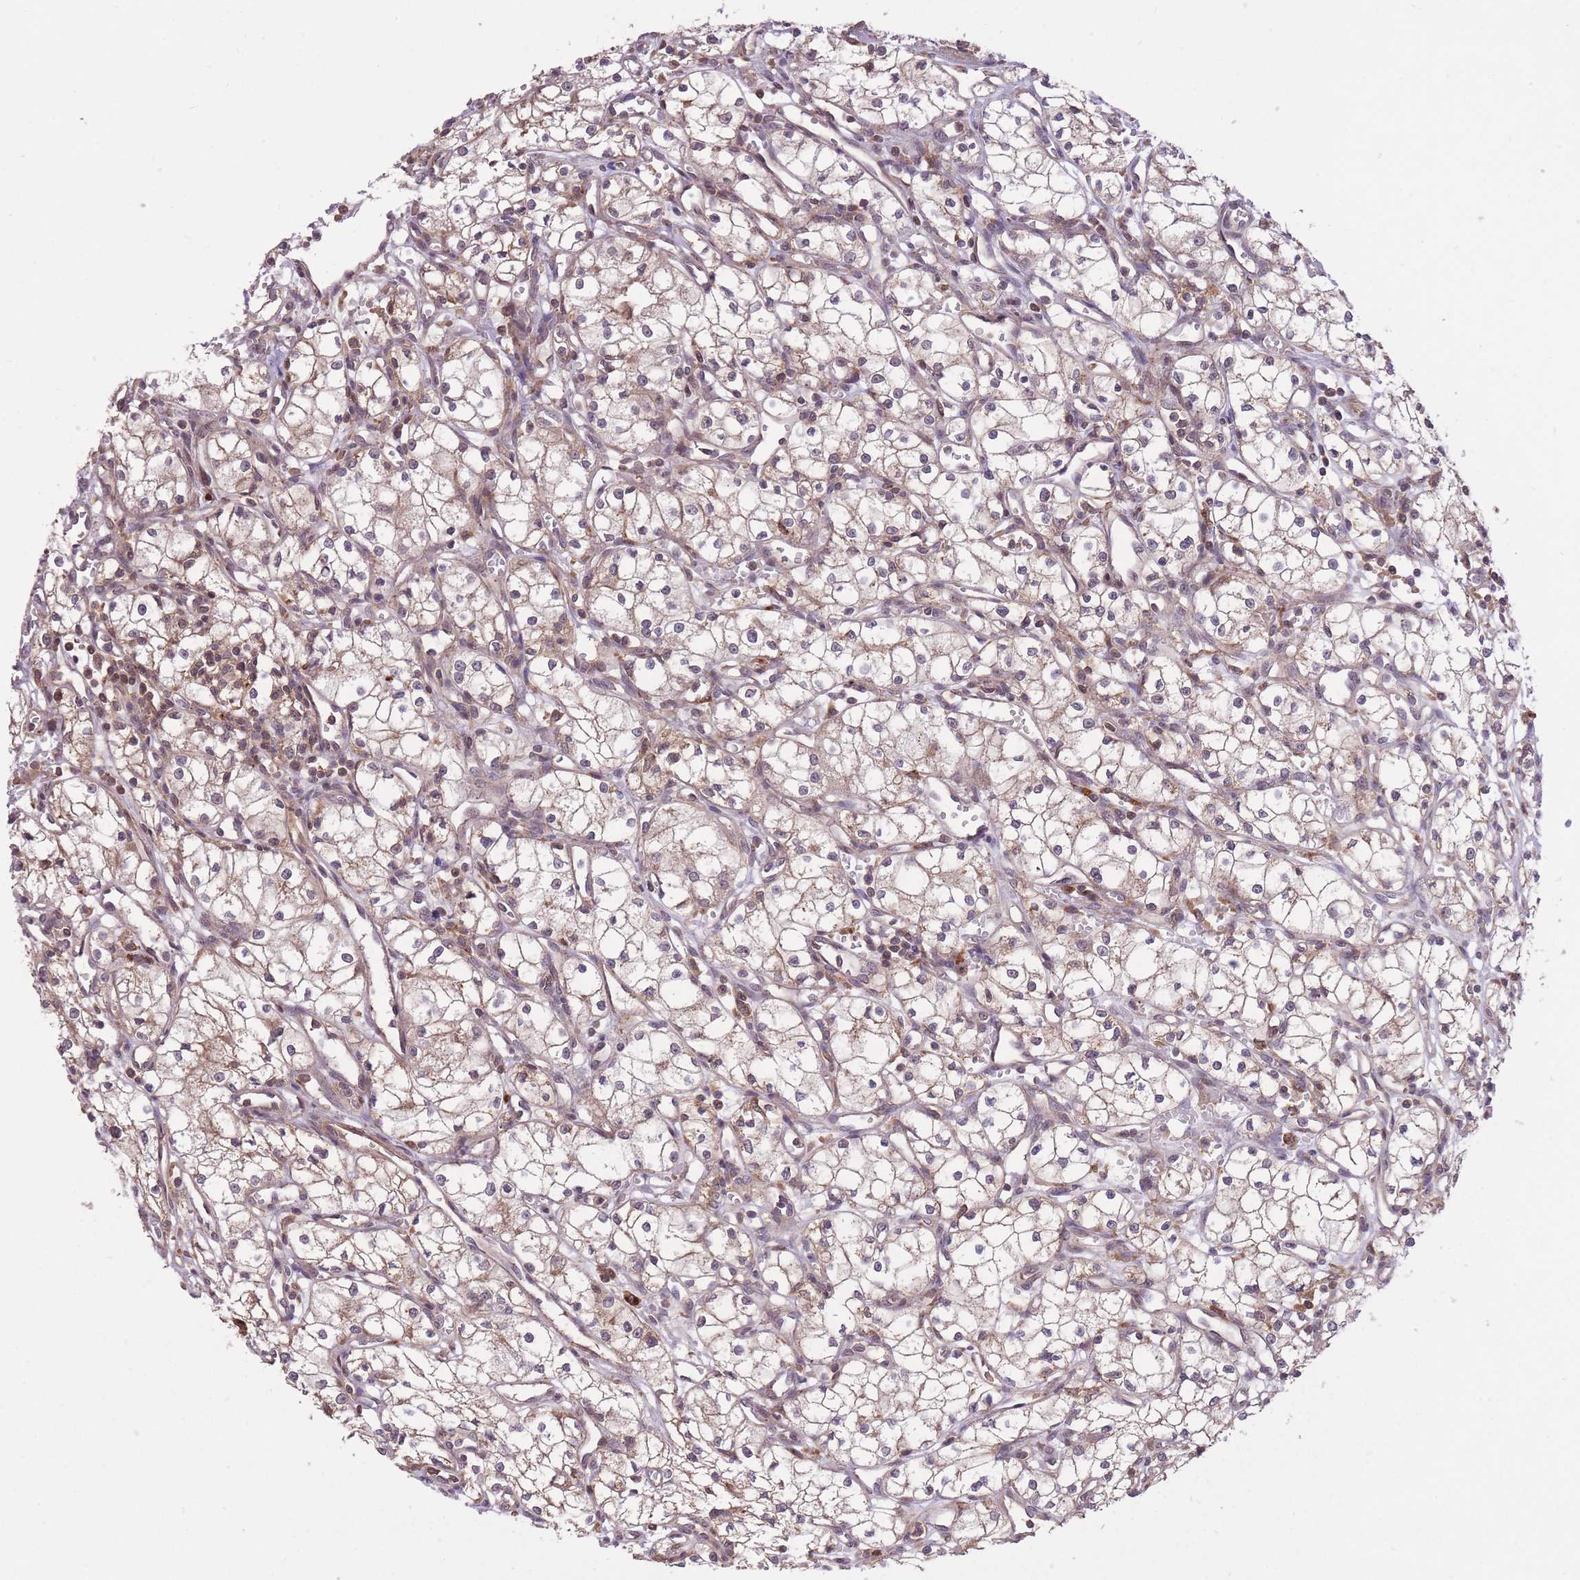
{"staining": {"intensity": "weak", "quantity": "<25%", "location": "cytoplasmic/membranous"}, "tissue": "renal cancer", "cell_type": "Tumor cells", "image_type": "cancer", "snomed": [{"axis": "morphology", "description": "Adenocarcinoma, NOS"}, {"axis": "topography", "description": "Kidney"}], "caption": "There is no significant expression in tumor cells of renal cancer (adenocarcinoma).", "gene": "POLR3F", "patient": {"sex": "male", "age": 59}}